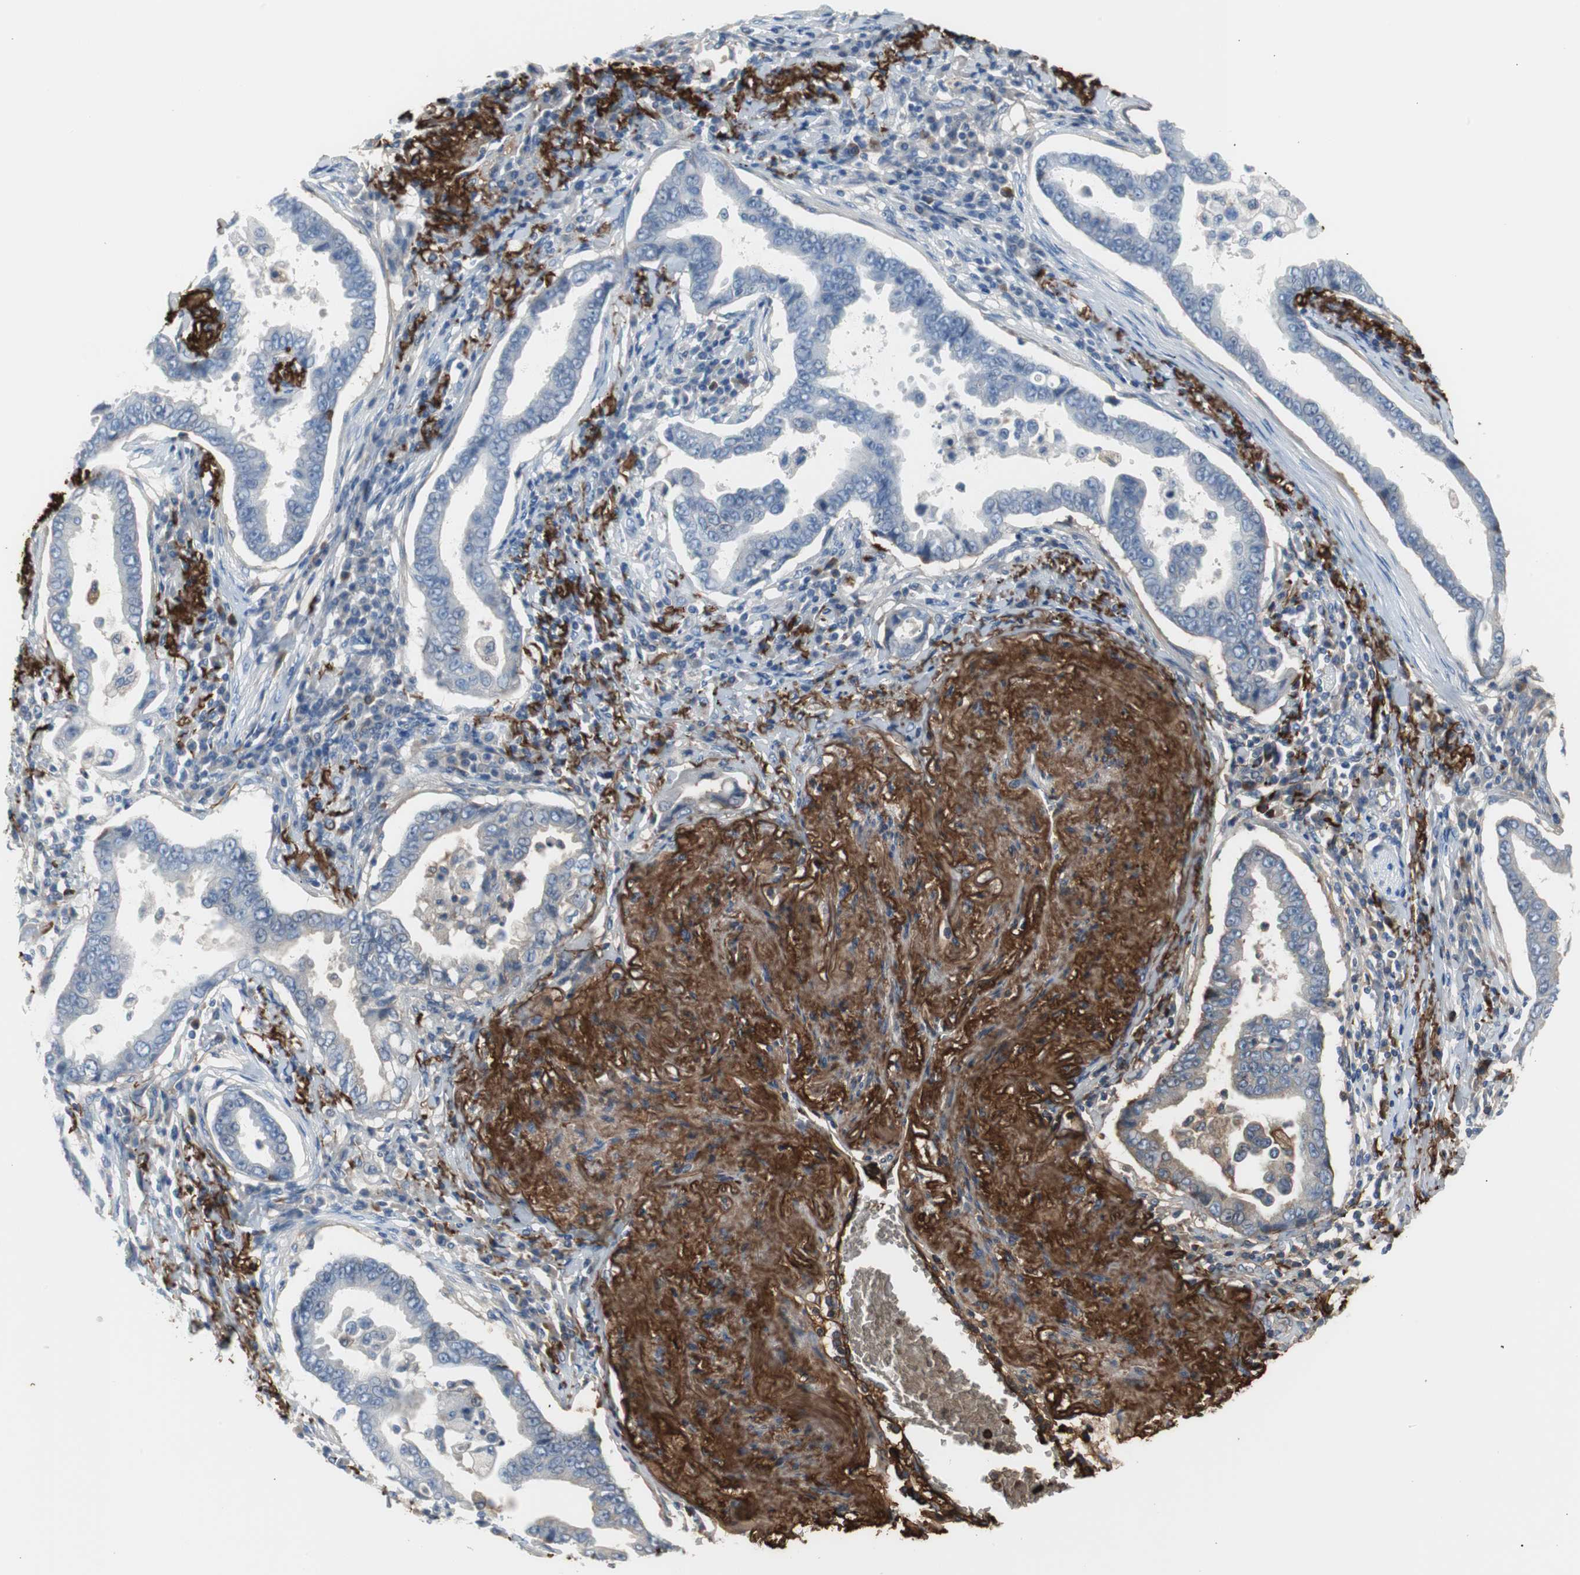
{"staining": {"intensity": "moderate", "quantity": "<25%", "location": "cytoplasmic/membranous"}, "tissue": "lung cancer", "cell_type": "Tumor cells", "image_type": "cancer", "snomed": [{"axis": "morphology", "description": "Normal tissue, NOS"}, {"axis": "morphology", "description": "Inflammation, NOS"}, {"axis": "morphology", "description": "Adenocarcinoma, NOS"}, {"axis": "topography", "description": "Lung"}], "caption": "Protein expression analysis of lung adenocarcinoma exhibits moderate cytoplasmic/membranous expression in about <25% of tumor cells.", "gene": "APCS", "patient": {"sex": "female", "age": 64}}